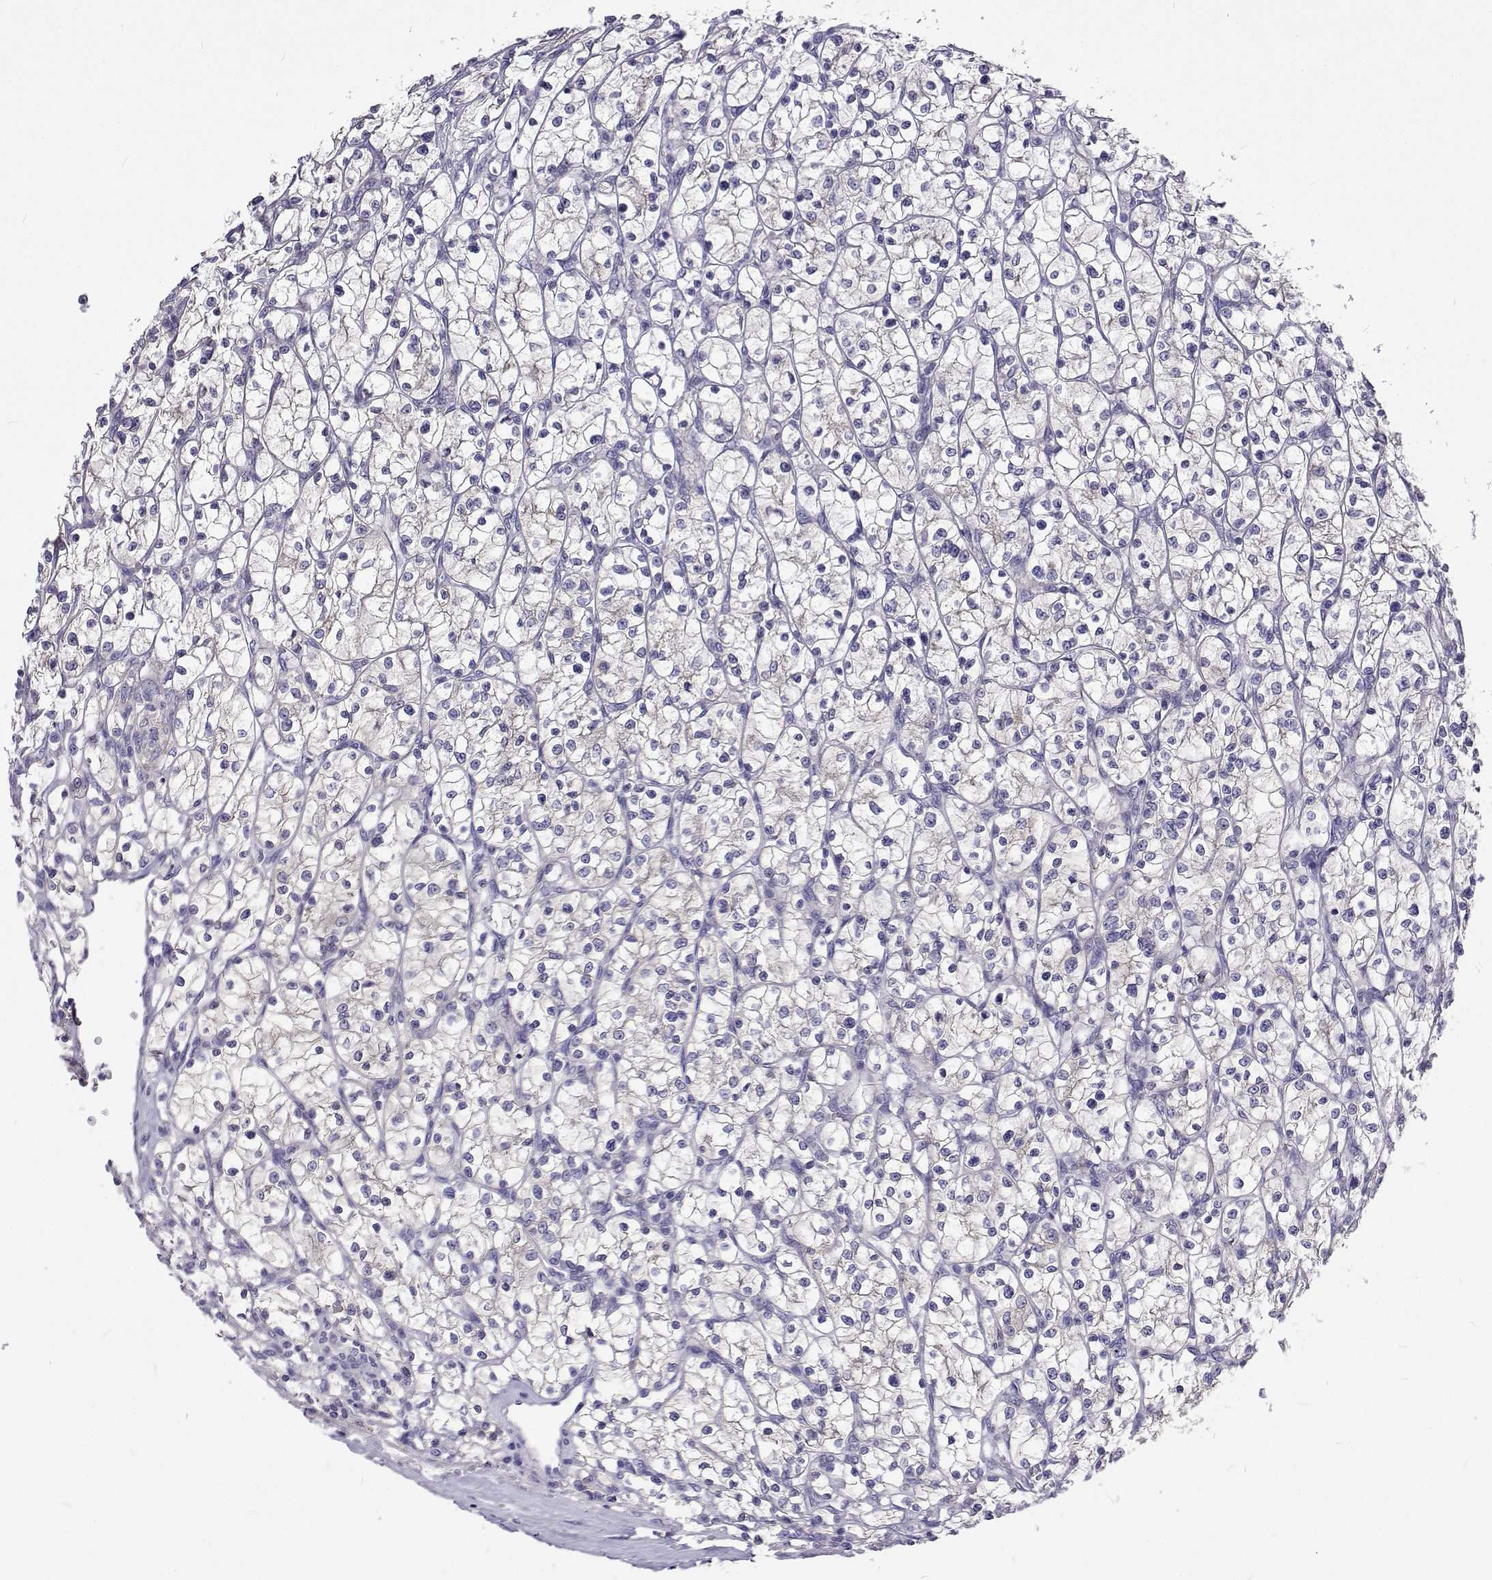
{"staining": {"intensity": "weak", "quantity": "<25%", "location": "cytoplasmic/membranous"}, "tissue": "renal cancer", "cell_type": "Tumor cells", "image_type": "cancer", "snomed": [{"axis": "morphology", "description": "Adenocarcinoma, NOS"}, {"axis": "topography", "description": "Kidney"}], "caption": "Micrograph shows no protein positivity in tumor cells of renal cancer tissue.", "gene": "LHFPL7", "patient": {"sex": "female", "age": 64}}